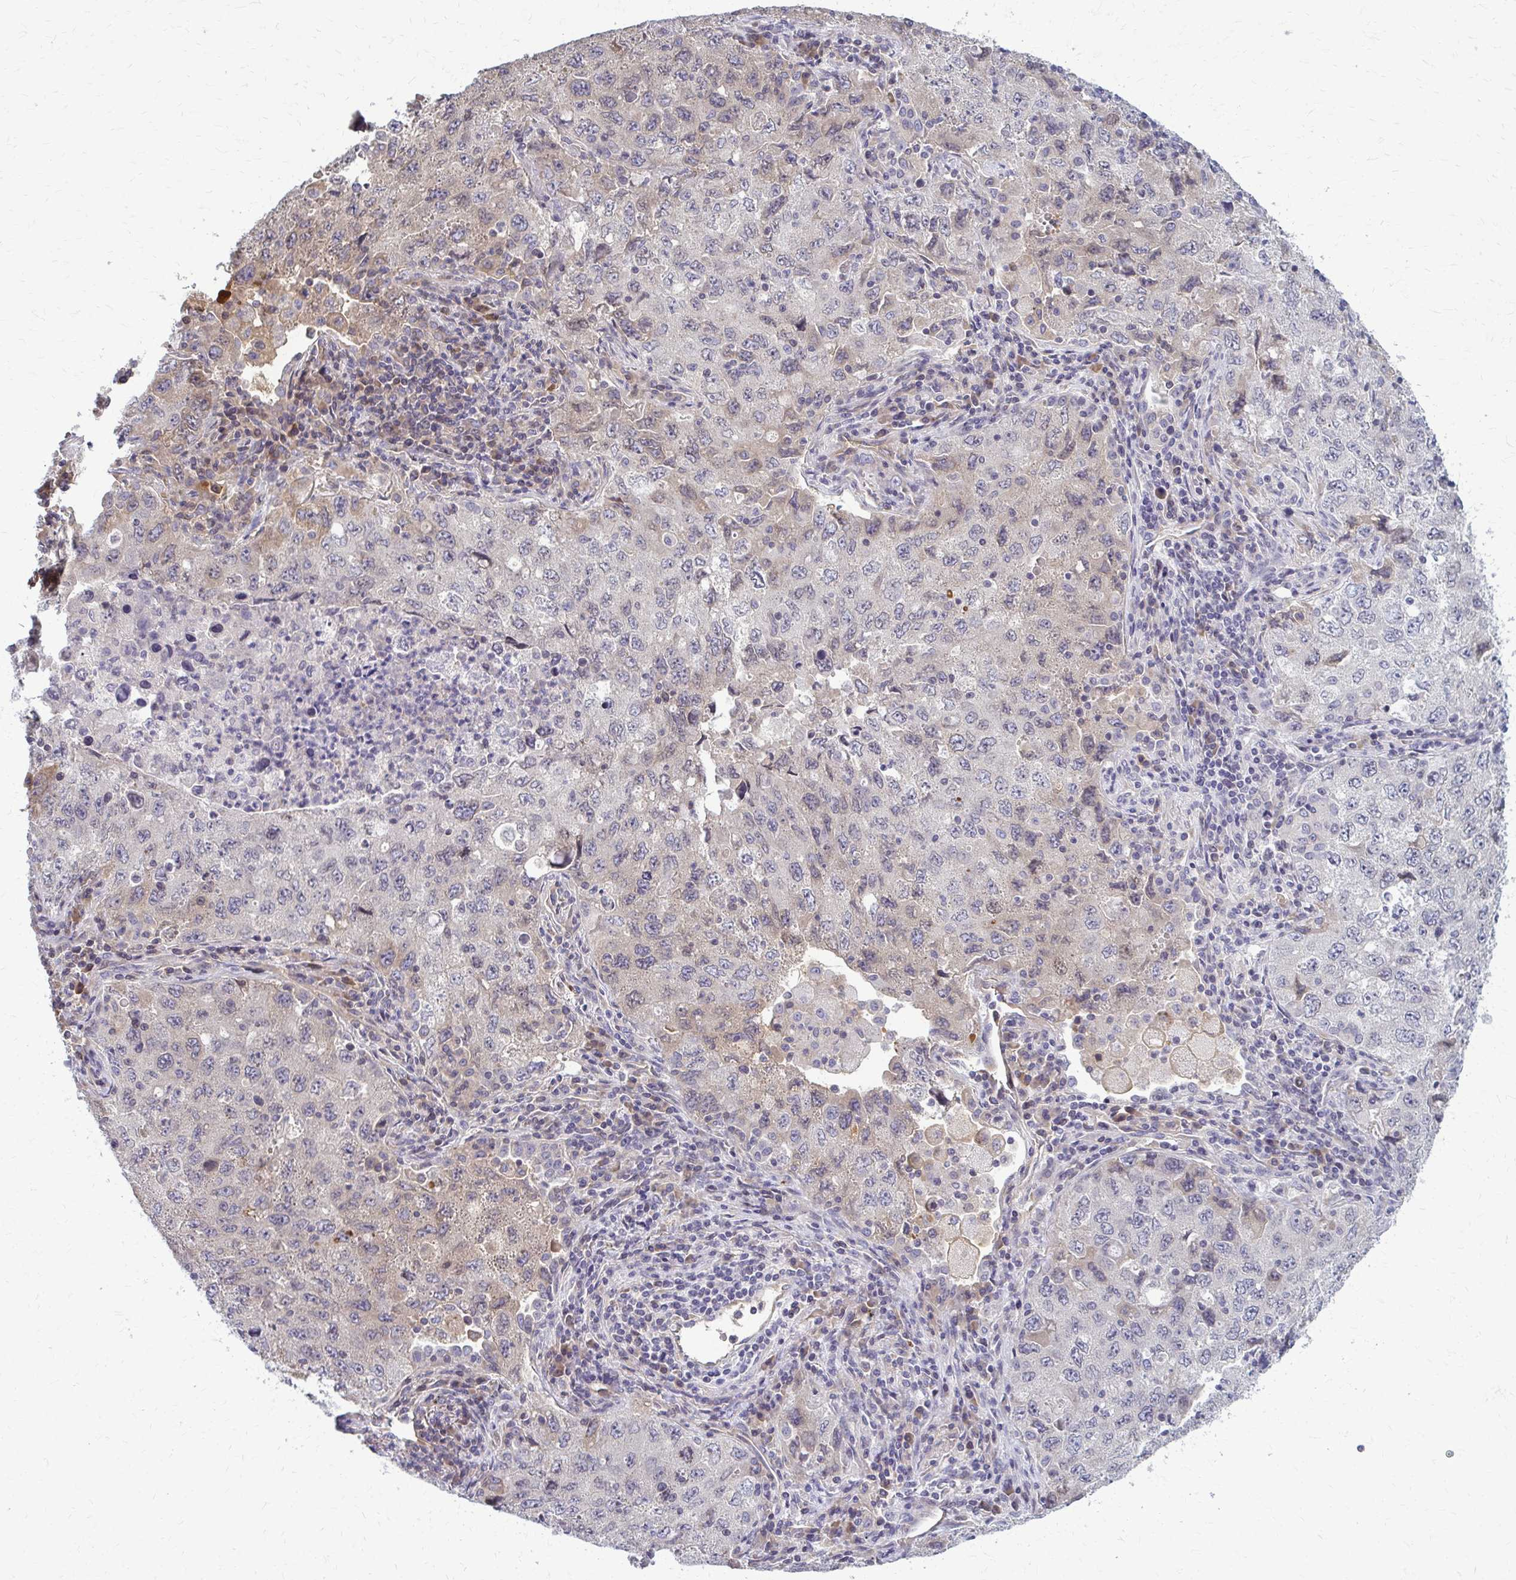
{"staining": {"intensity": "negative", "quantity": "none", "location": "none"}, "tissue": "lung cancer", "cell_type": "Tumor cells", "image_type": "cancer", "snomed": [{"axis": "morphology", "description": "Adenocarcinoma, NOS"}, {"axis": "topography", "description": "Lung"}], "caption": "IHC photomicrograph of human lung cancer (adenocarcinoma) stained for a protein (brown), which displays no staining in tumor cells.", "gene": "MCRIP2", "patient": {"sex": "female", "age": 57}}